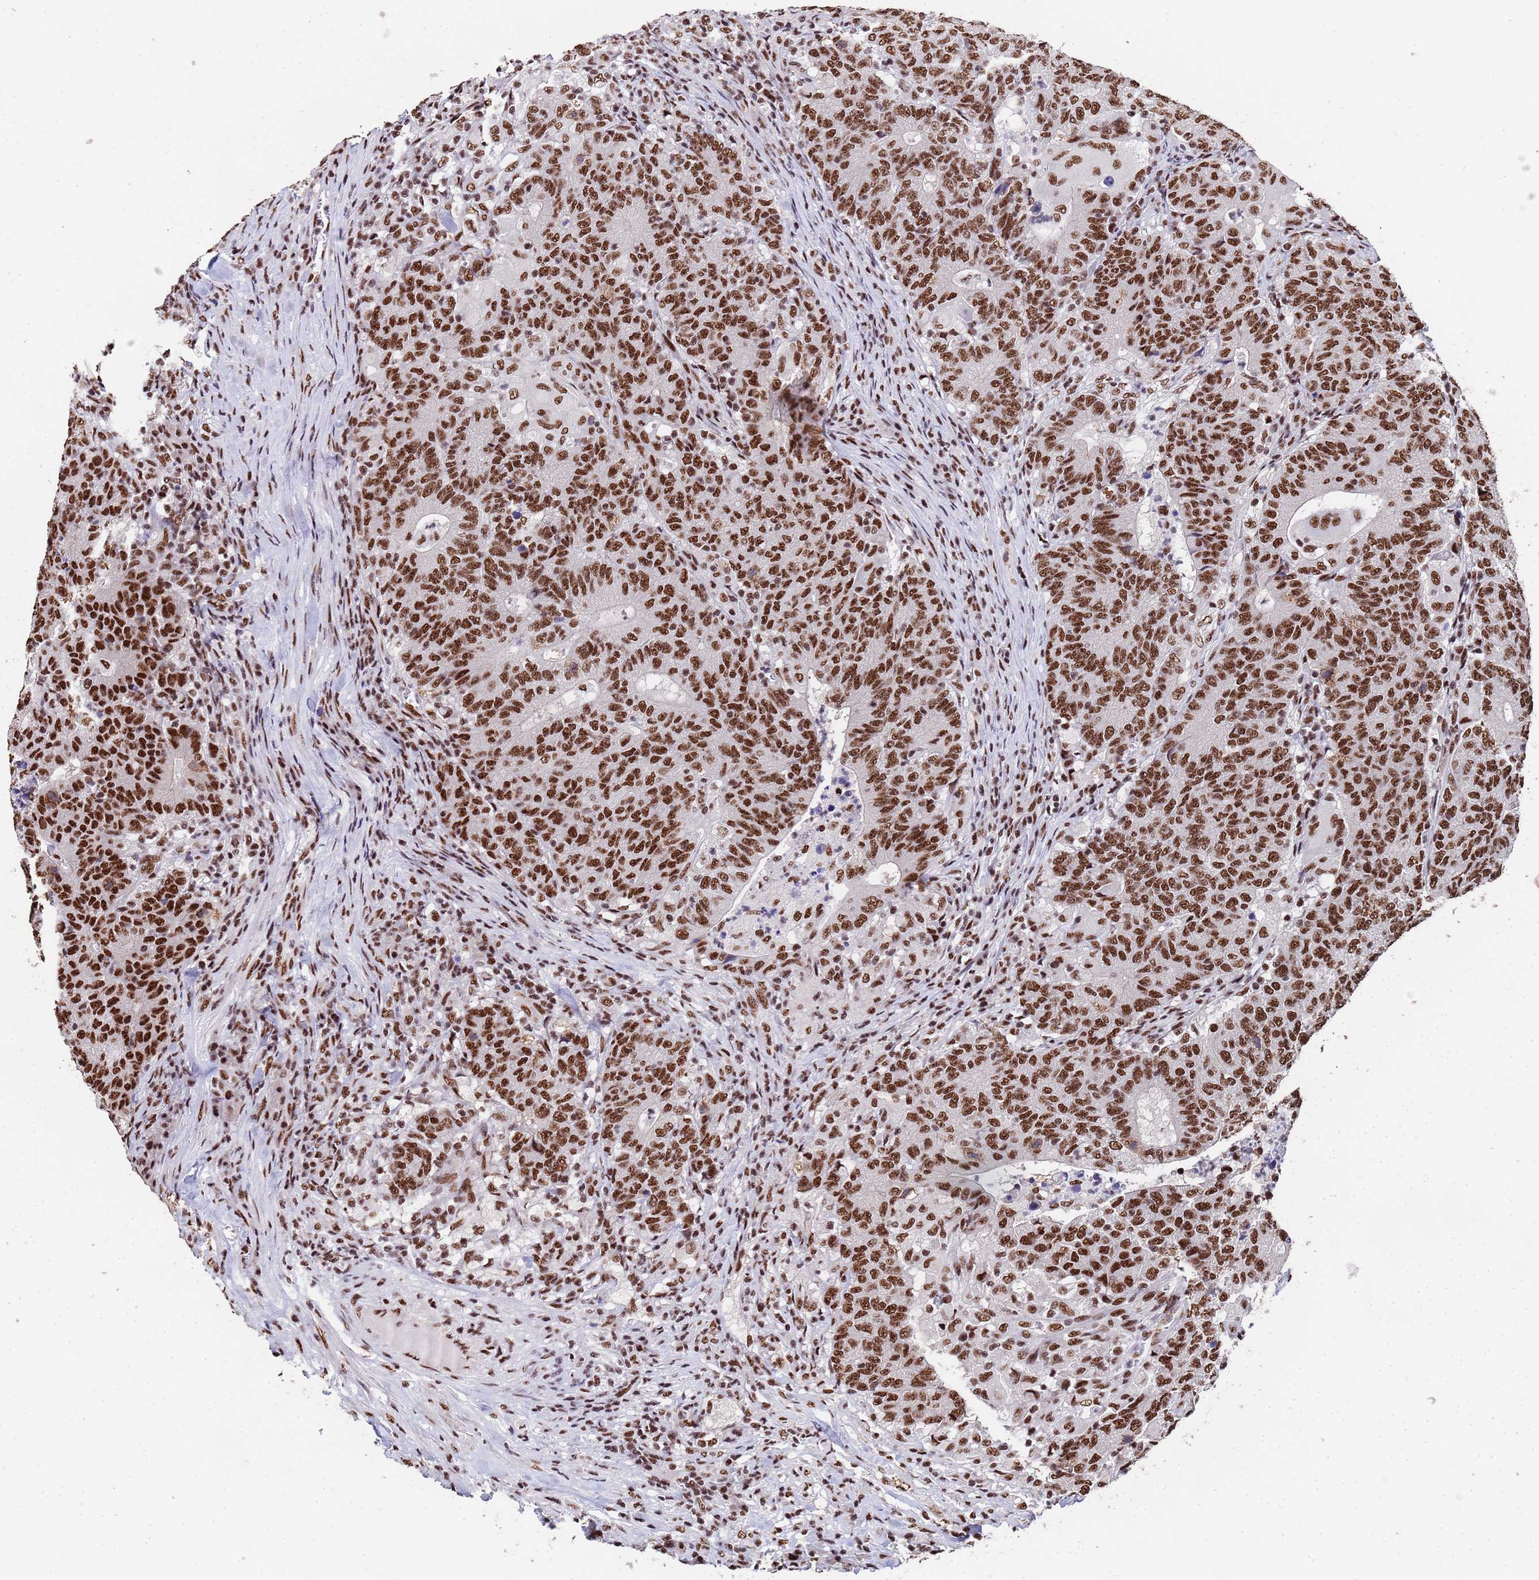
{"staining": {"intensity": "strong", "quantity": ">75%", "location": "nuclear"}, "tissue": "colorectal cancer", "cell_type": "Tumor cells", "image_type": "cancer", "snomed": [{"axis": "morphology", "description": "Adenocarcinoma, NOS"}, {"axis": "topography", "description": "Colon"}], "caption": "Protein expression analysis of colorectal cancer (adenocarcinoma) exhibits strong nuclear positivity in about >75% of tumor cells.", "gene": "SF3B2", "patient": {"sex": "female", "age": 75}}